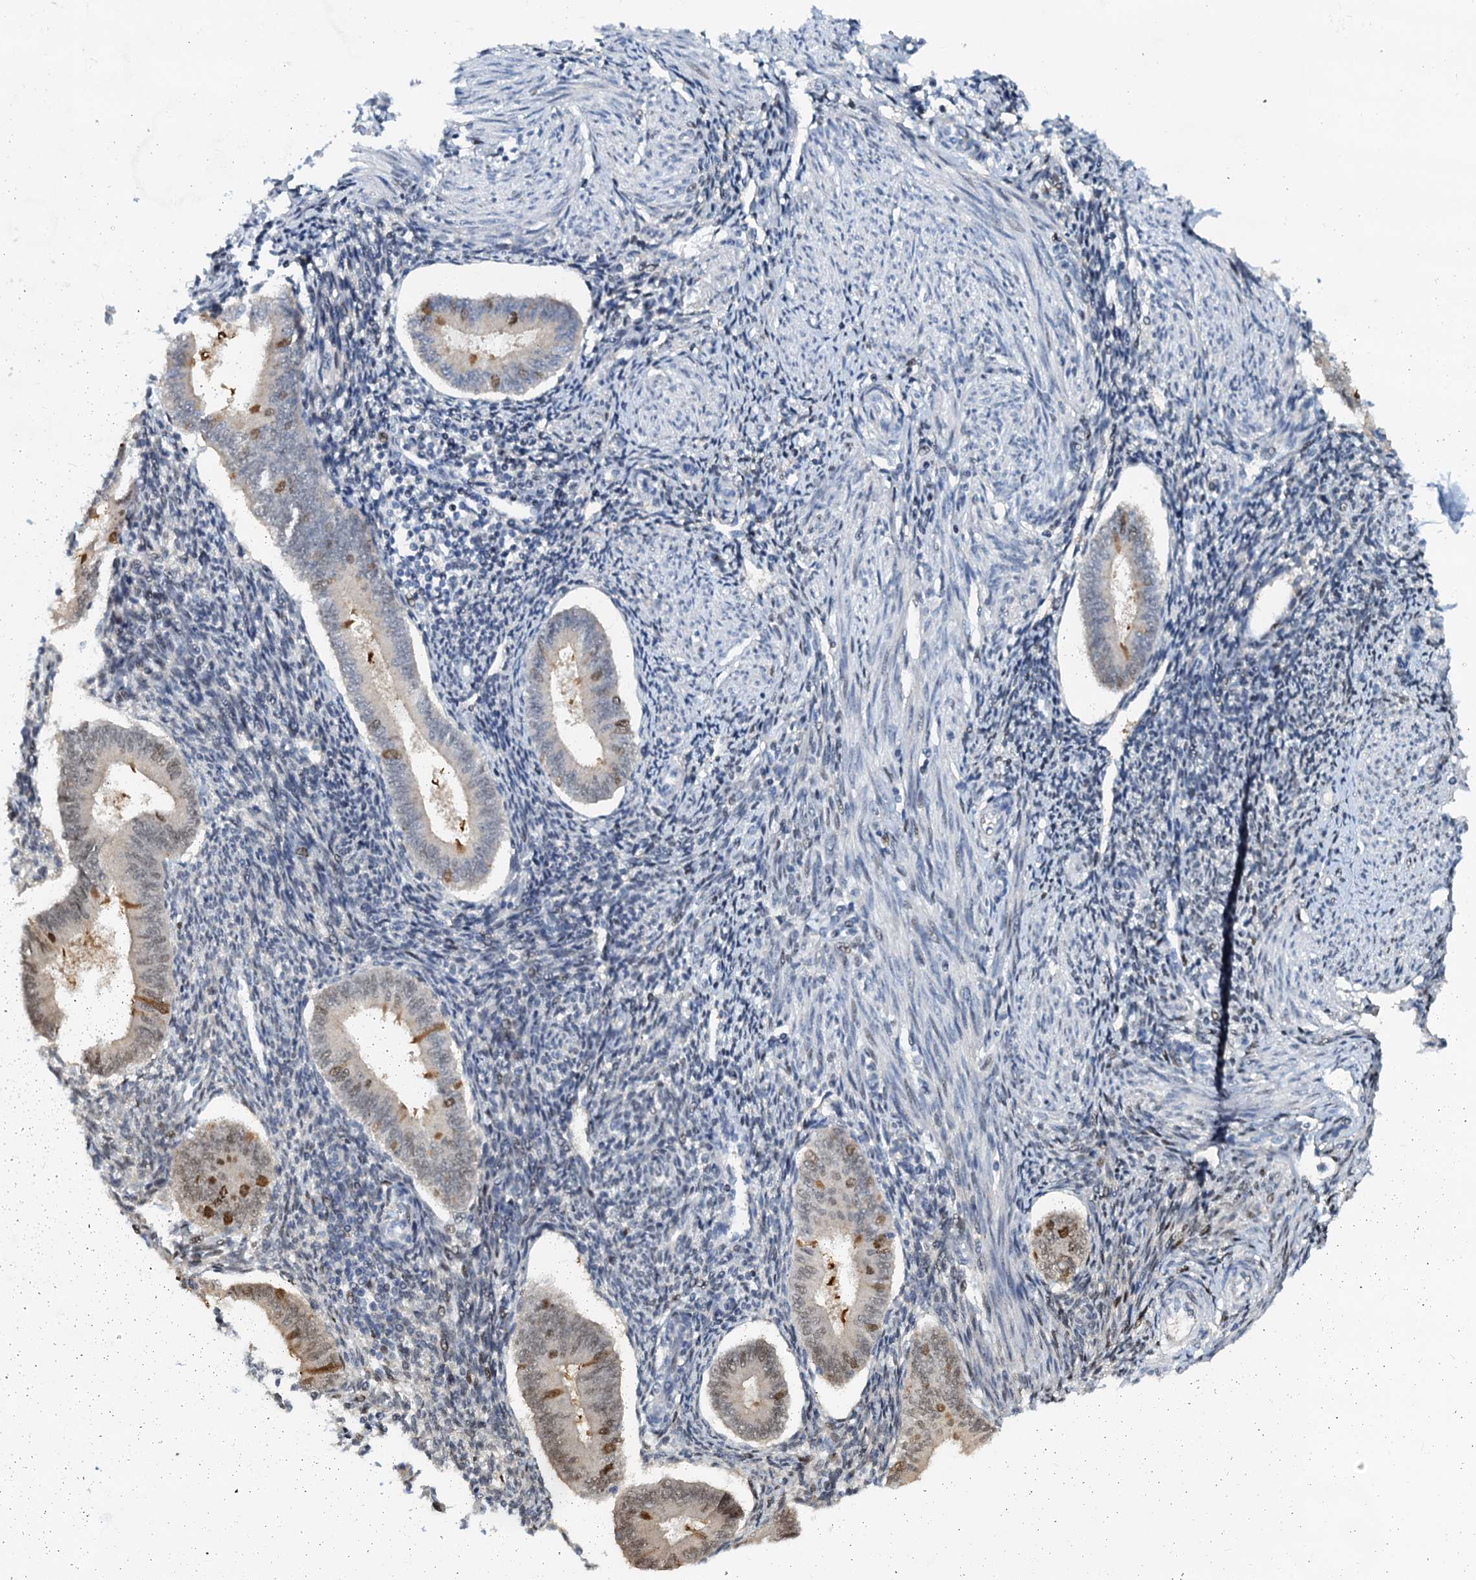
{"staining": {"intensity": "negative", "quantity": "none", "location": "none"}, "tissue": "endometrium", "cell_type": "Cells in endometrial stroma", "image_type": "normal", "snomed": [{"axis": "morphology", "description": "Normal tissue, NOS"}, {"axis": "topography", "description": "Uterus"}, {"axis": "topography", "description": "Endometrium"}], "caption": "Cells in endometrial stroma are negative for brown protein staining in normal endometrium. (DAB (3,3'-diaminobenzidine) IHC, high magnification).", "gene": "PTGES3", "patient": {"sex": "female", "age": 48}}